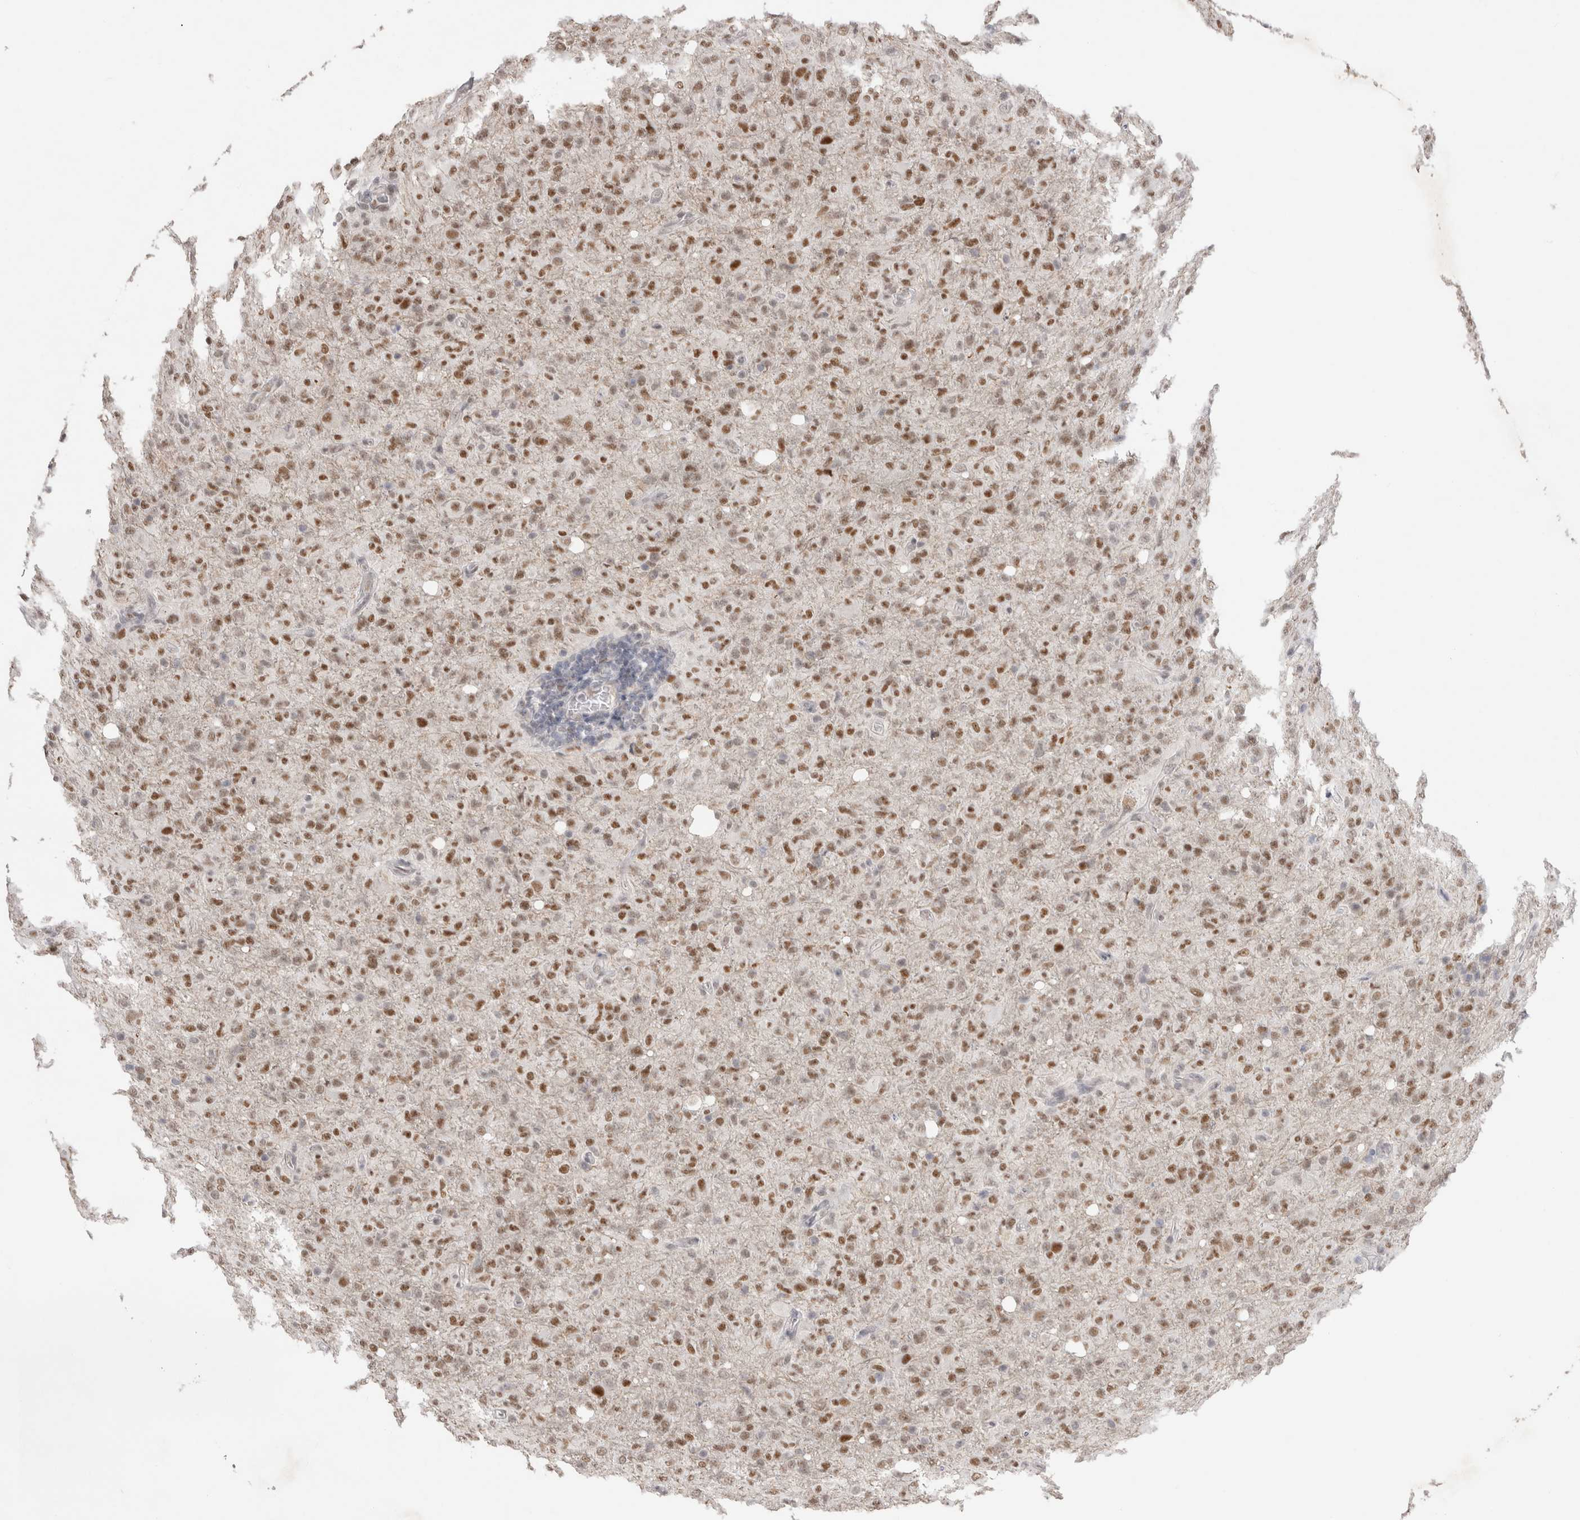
{"staining": {"intensity": "moderate", "quantity": ">75%", "location": "nuclear"}, "tissue": "glioma", "cell_type": "Tumor cells", "image_type": "cancer", "snomed": [{"axis": "morphology", "description": "Glioma, malignant, High grade"}, {"axis": "topography", "description": "Brain"}], "caption": "Human malignant high-grade glioma stained with a brown dye exhibits moderate nuclear positive staining in about >75% of tumor cells.", "gene": "RECQL4", "patient": {"sex": "female", "age": 57}}